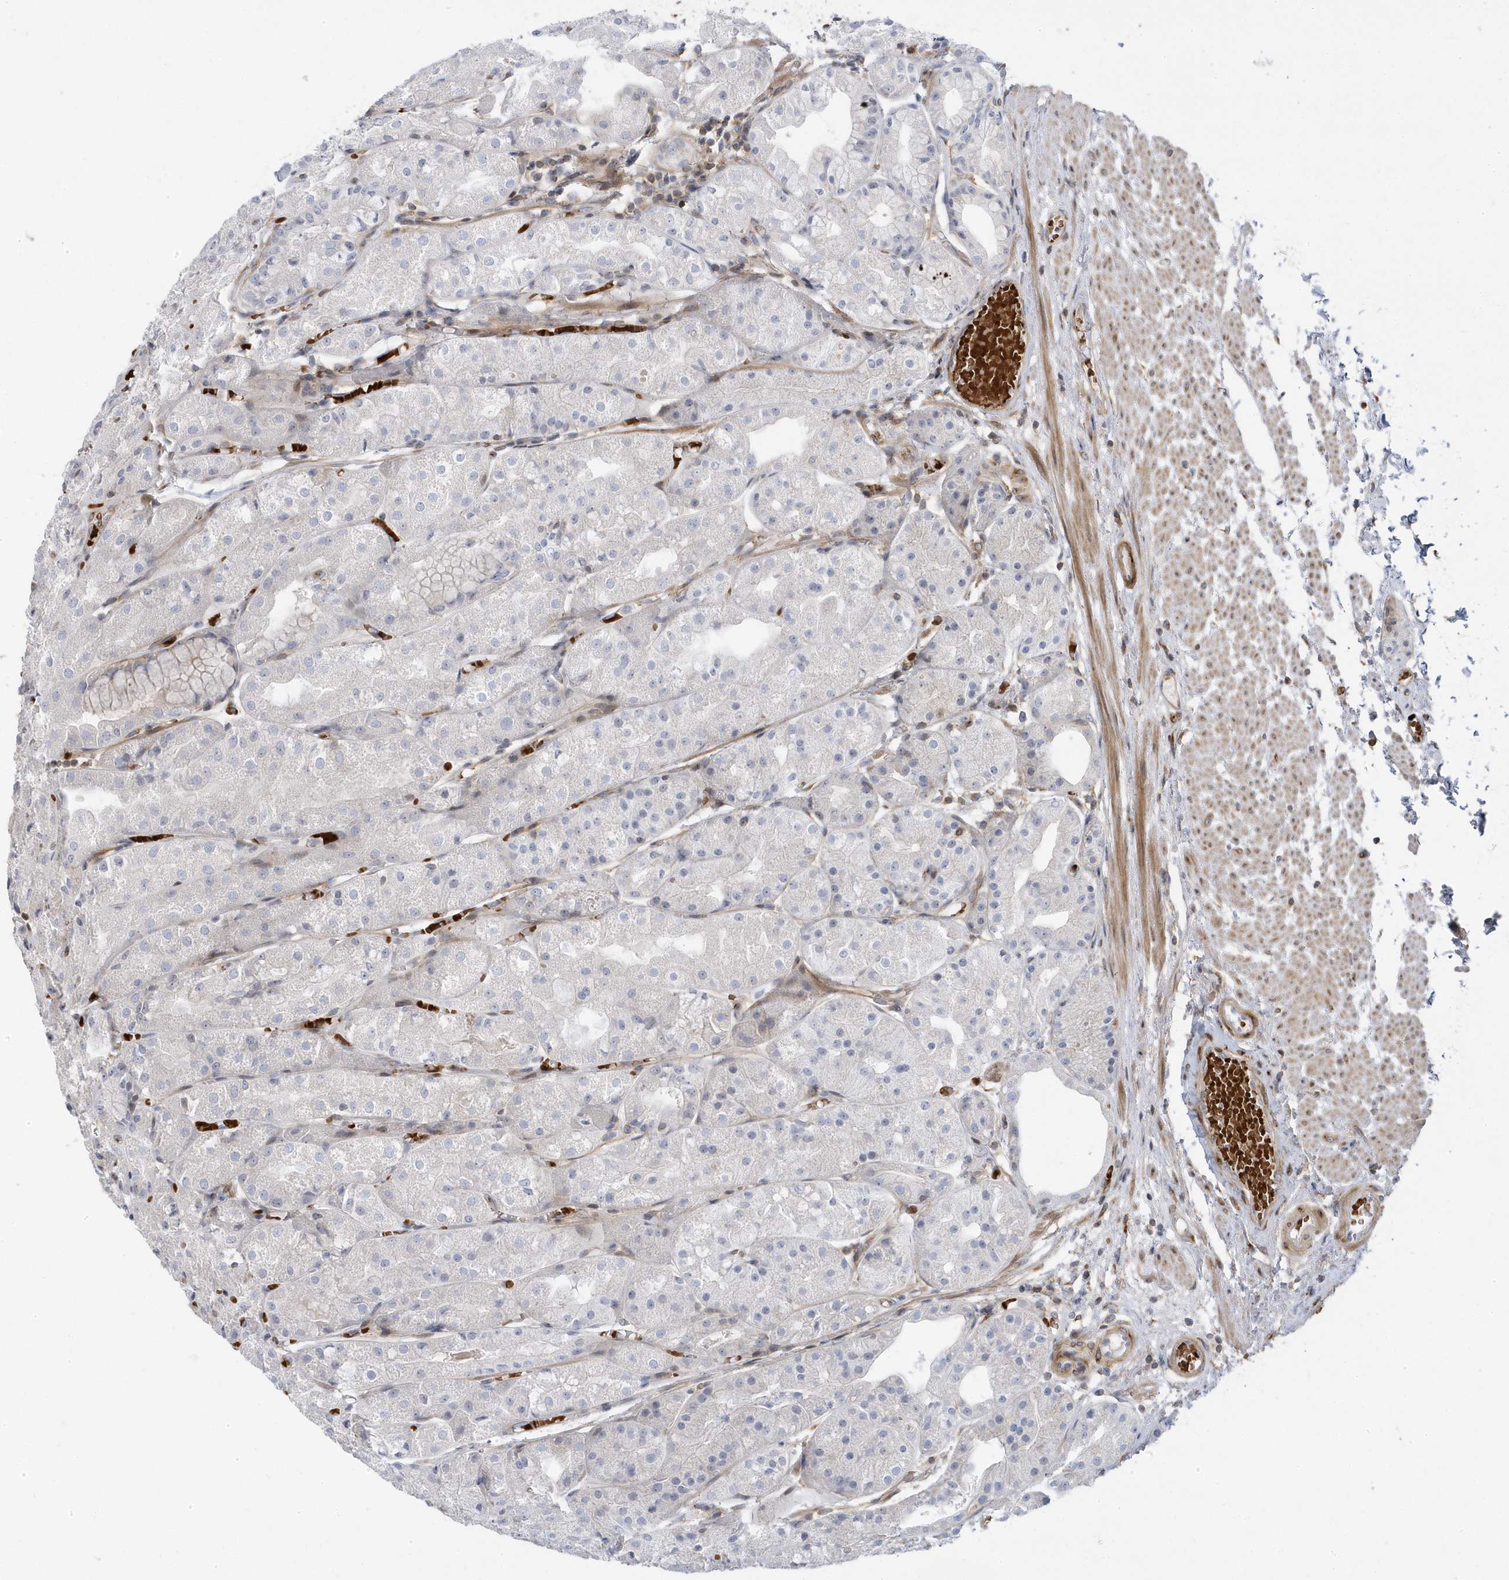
{"staining": {"intensity": "negative", "quantity": "none", "location": "none"}, "tissue": "stomach", "cell_type": "Glandular cells", "image_type": "normal", "snomed": [{"axis": "morphology", "description": "Normal tissue, NOS"}, {"axis": "topography", "description": "Stomach, upper"}], "caption": "There is no significant positivity in glandular cells of stomach. (Stains: DAB IHC with hematoxylin counter stain, Microscopy: brightfield microscopy at high magnification).", "gene": "MAP7D3", "patient": {"sex": "male", "age": 72}}